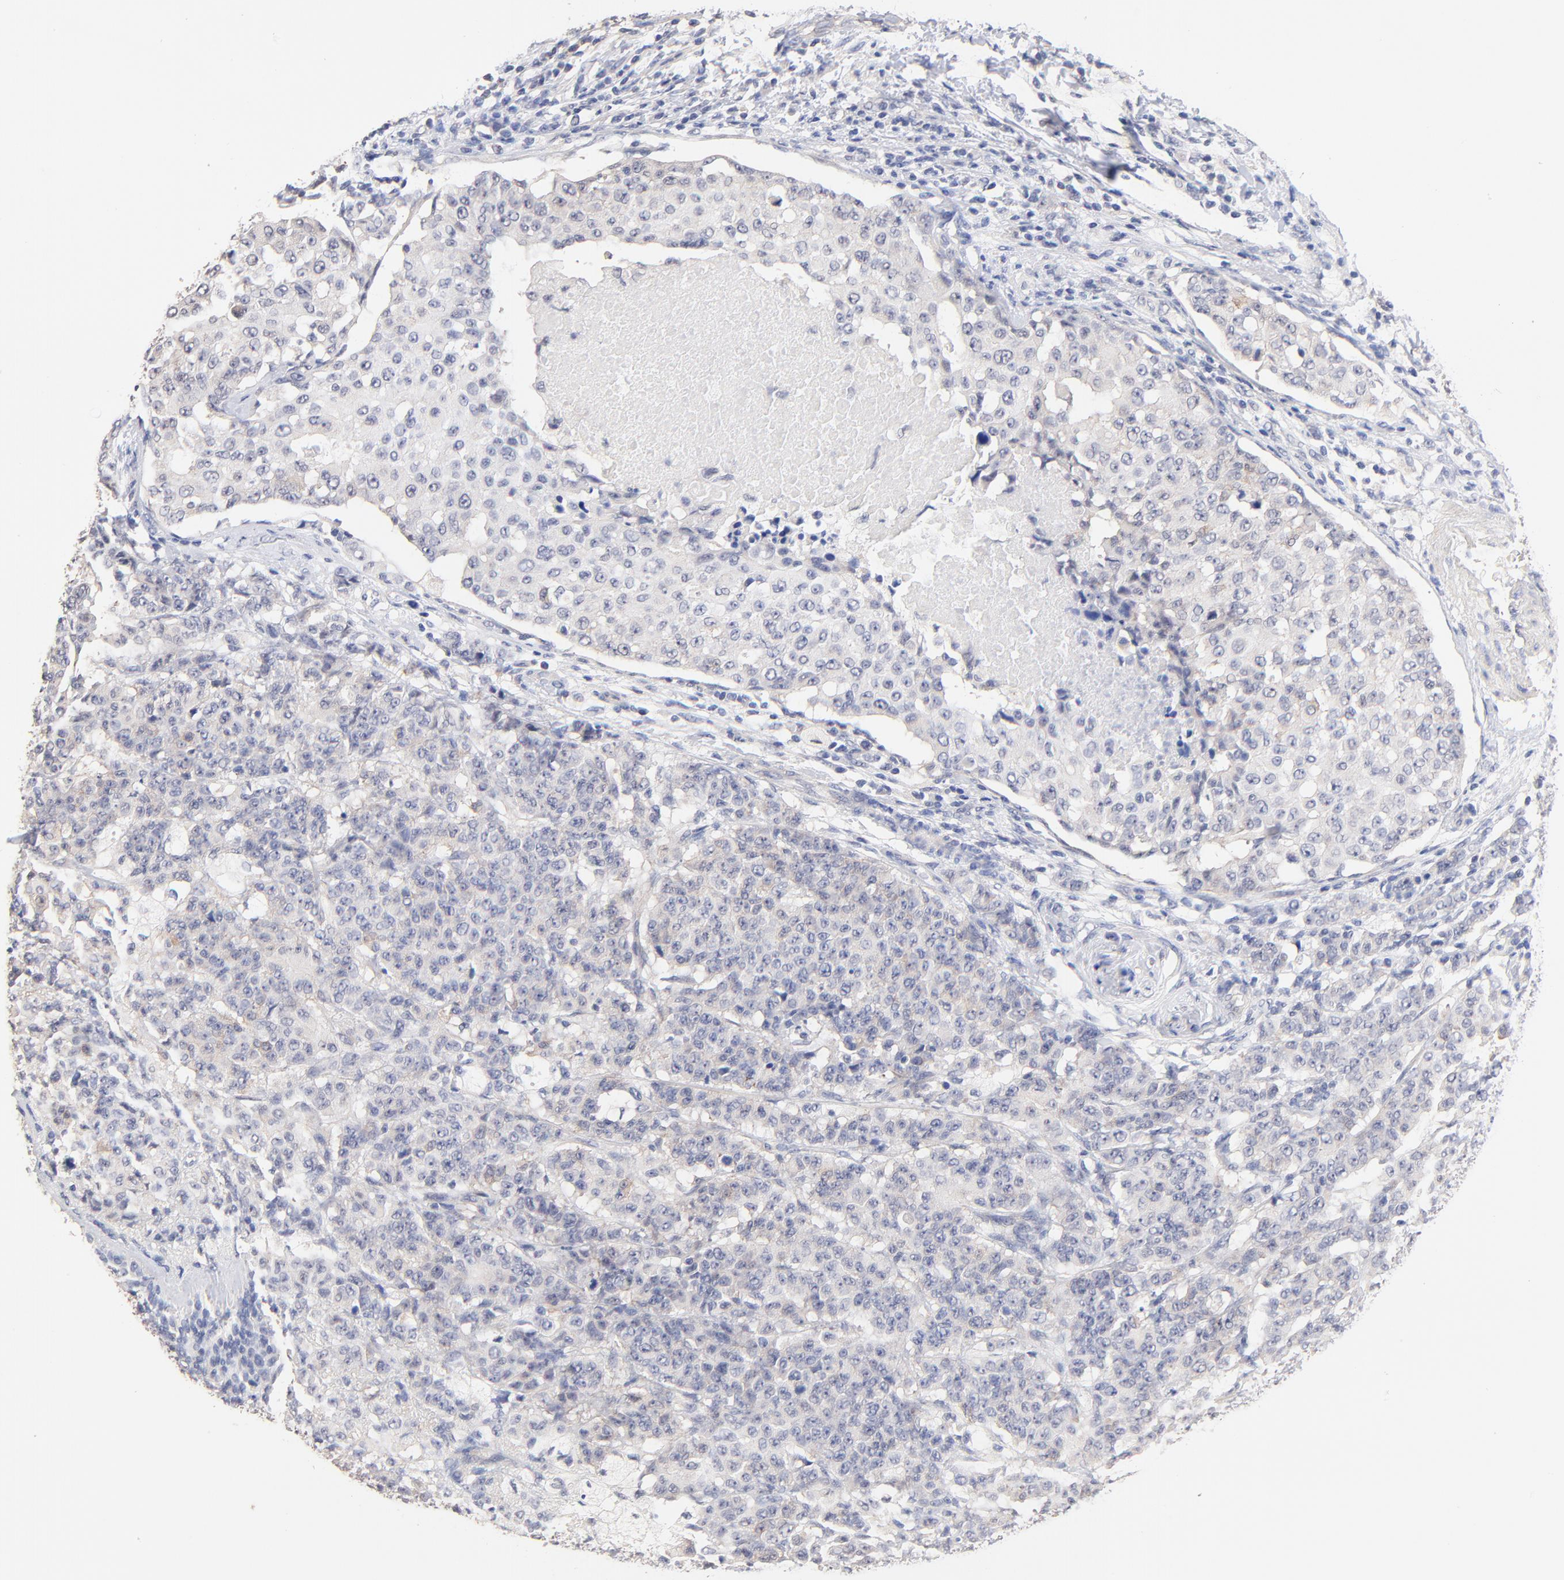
{"staining": {"intensity": "negative", "quantity": "none", "location": "none"}, "tissue": "breast cancer", "cell_type": "Tumor cells", "image_type": "cancer", "snomed": [{"axis": "morphology", "description": "Duct carcinoma"}, {"axis": "topography", "description": "Breast"}], "caption": "An immunohistochemistry image of breast infiltrating ductal carcinoma is shown. There is no staining in tumor cells of breast infiltrating ductal carcinoma.", "gene": "RIBC2", "patient": {"sex": "female", "age": 40}}